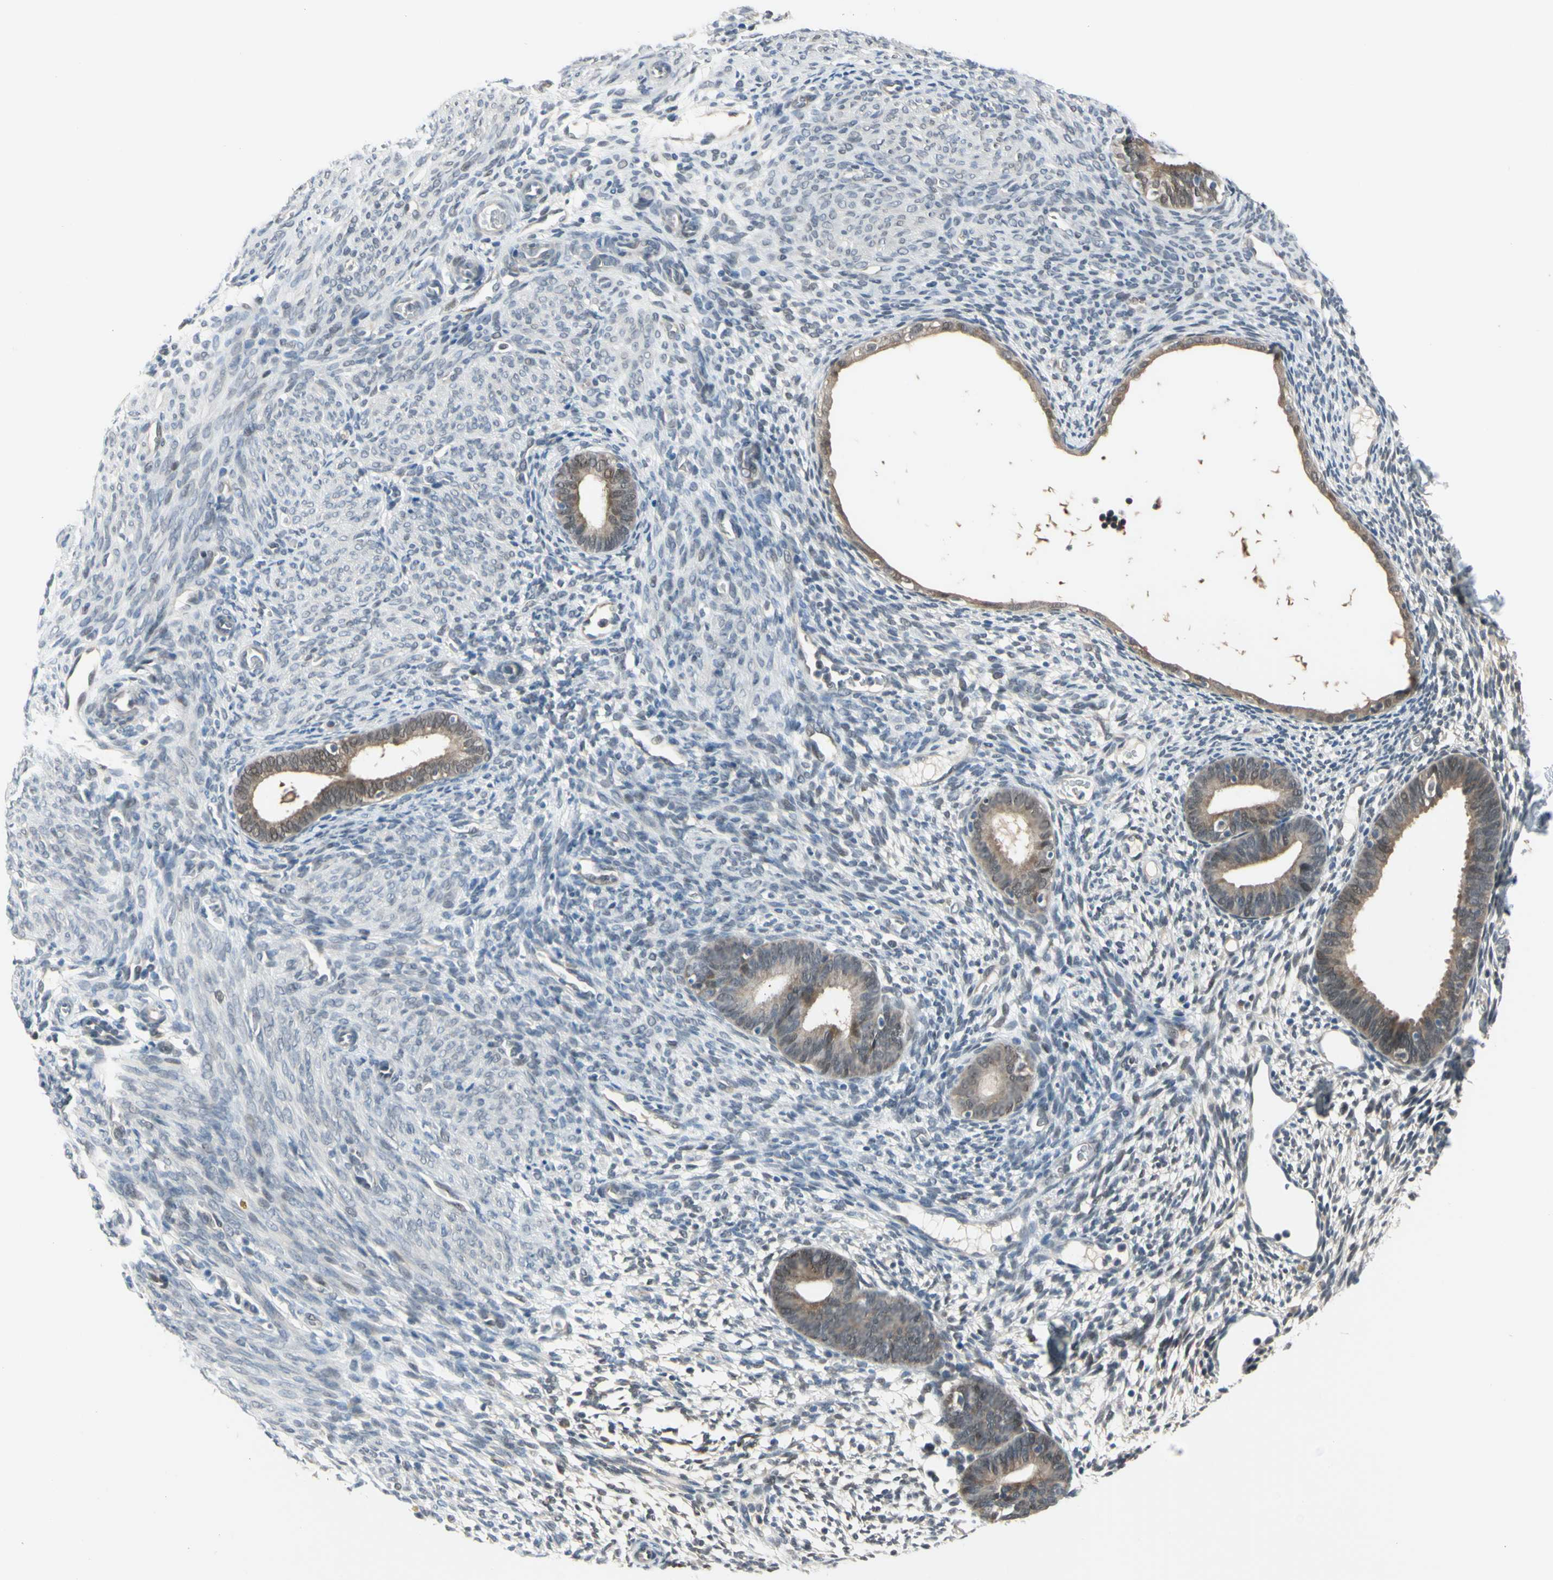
{"staining": {"intensity": "moderate", "quantity": "25%-75%", "location": "nuclear"}, "tissue": "endometrium", "cell_type": "Cells in endometrial stroma", "image_type": "normal", "snomed": [{"axis": "morphology", "description": "Normal tissue, NOS"}, {"axis": "morphology", "description": "Atrophy, NOS"}, {"axis": "topography", "description": "Uterus"}, {"axis": "topography", "description": "Endometrium"}], "caption": "IHC image of unremarkable endometrium: human endometrium stained using immunohistochemistry (IHC) displays medium levels of moderate protein expression localized specifically in the nuclear of cells in endometrial stroma, appearing as a nuclear brown color.", "gene": "HSPA4", "patient": {"sex": "female", "age": 68}}